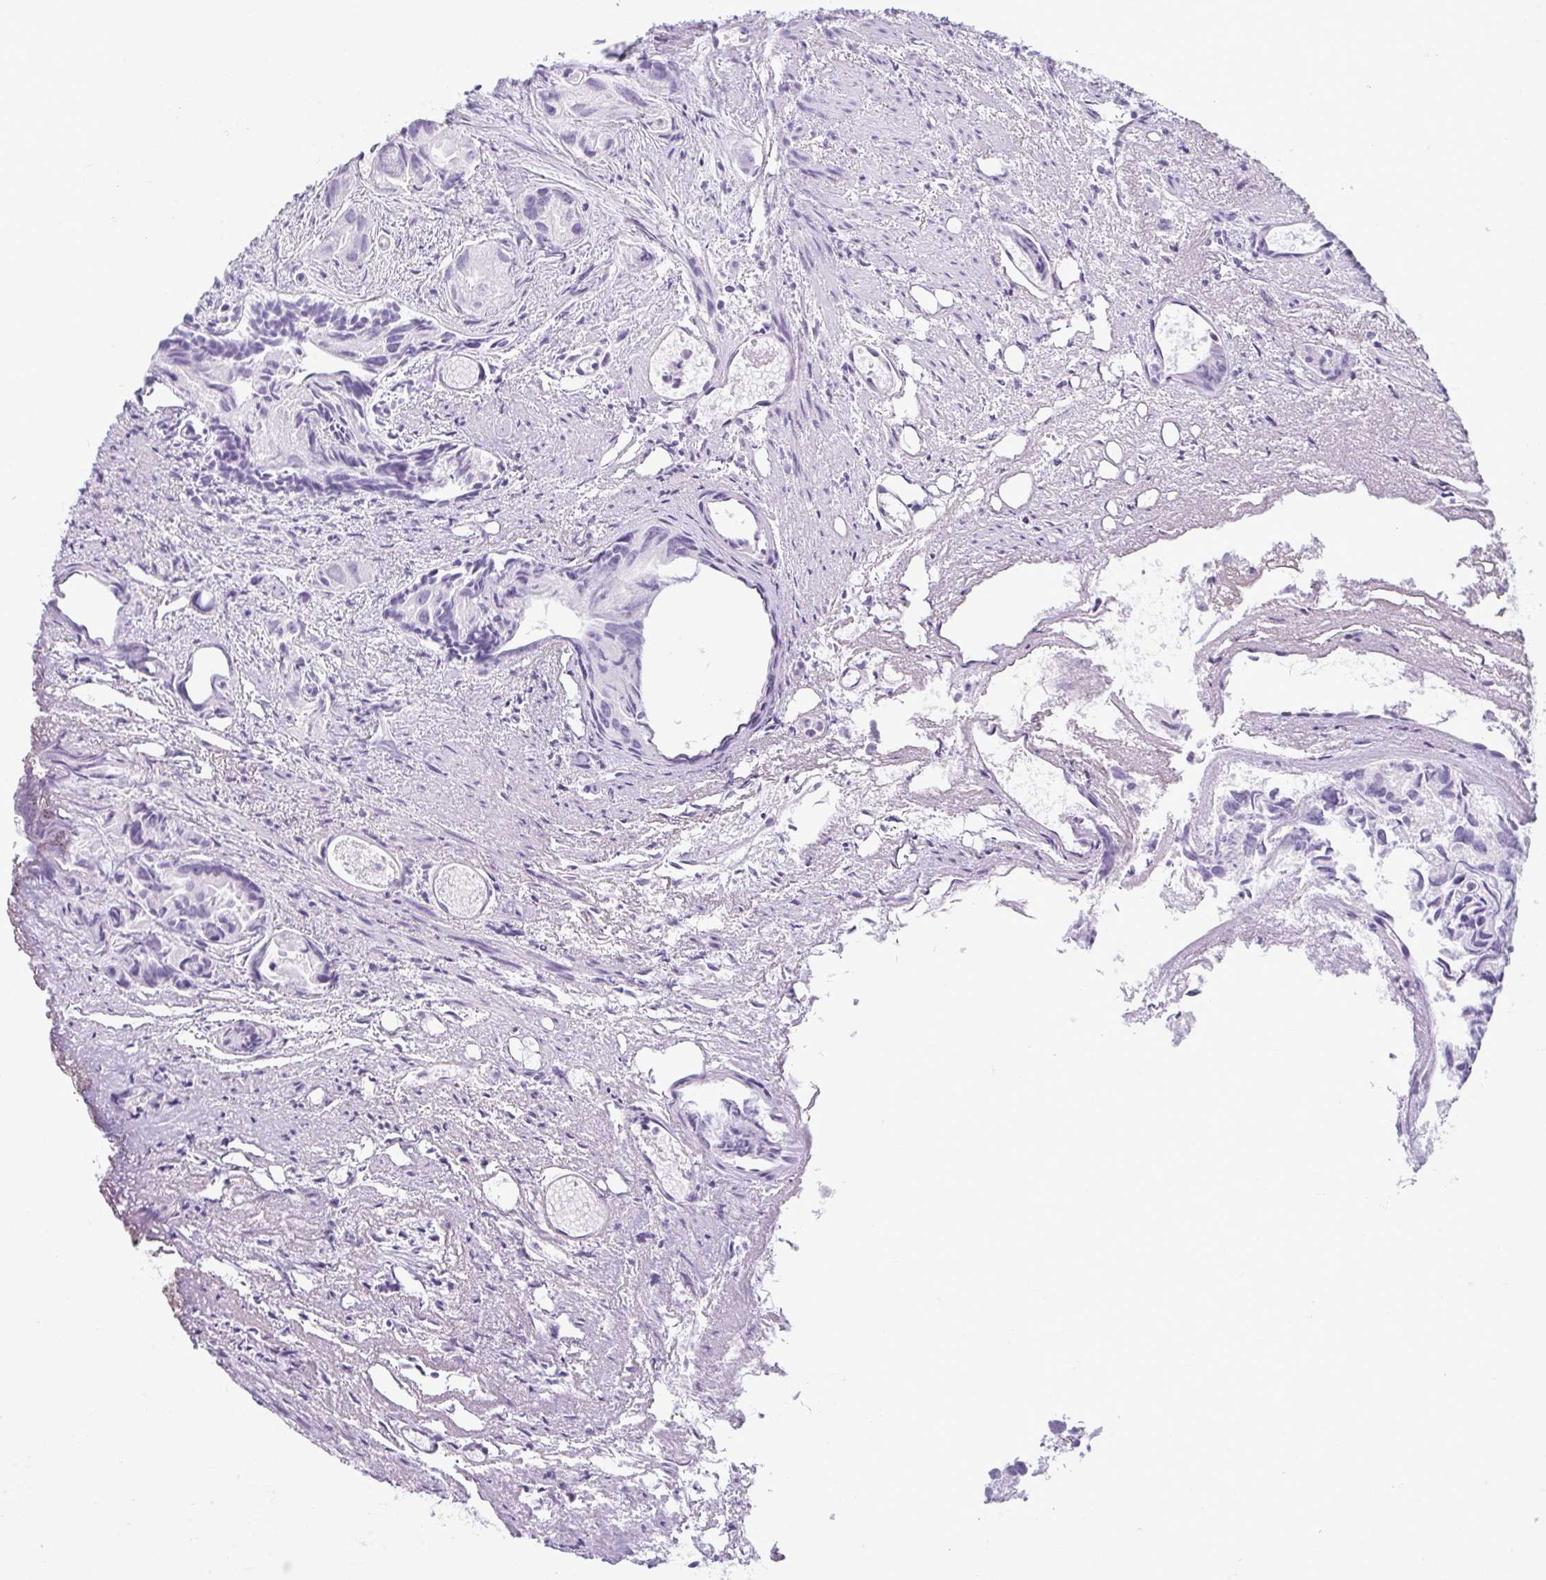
{"staining": {"intensity": "negative", "quantity": "none", "location": "none"}, "tissue": "prostate cancer", "cell_type": "Tumor cells", "image_type": "cancer", "snomed": [{"axis": "morphology", "description": "Adenocarcinoma, High grade"}, {"axis": "topography", "description": "Prostate"}], "caption": "Immunohistochemistry histopathology image of neoplastic tissue: prostate cancer stained with DAB (3,3'-diaminobenzidine) shows no significant protein expression in tumor cells.", "gene": "MOBP", "patient": {"sex": "male", "age": 84}}